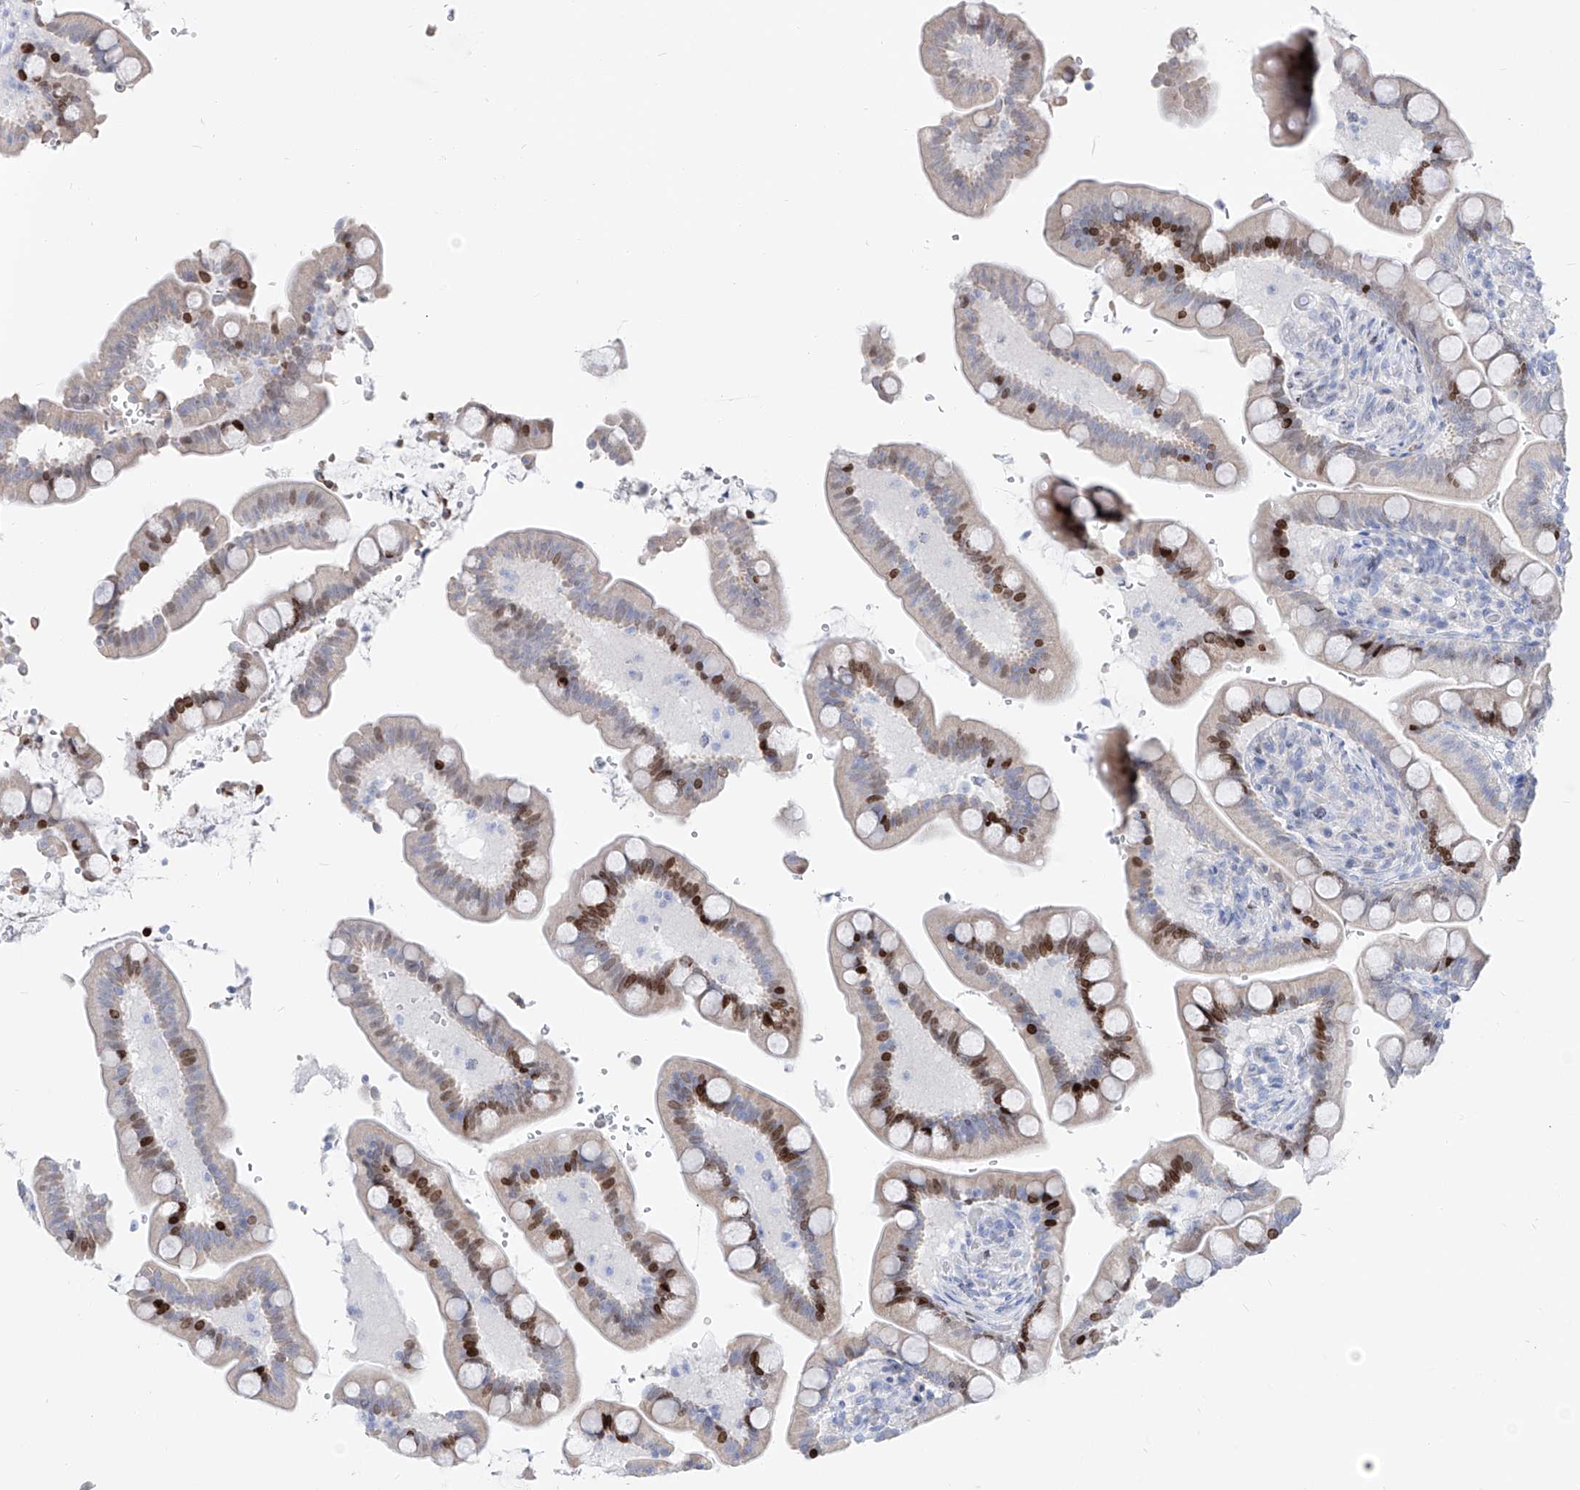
{"staining": {"intensity": "negative", "quantity": "none", "location": "none"}, "tissue": "colon", "cell_type": "Endothelial cells", "image_type": "normal", "snomed": [{"axis": "morphology", "description": "Normal tissue, NOS"}, {"axis": "topography", "description": "Smooth muscle"}, {"axis": "topography", "description": "Colon"}], "caption": "This is an IHC image of benign colon. There is no positivity in endothelial cells.", "gene": "FRS3", "patient": {"sex": "male", "age": 73}}